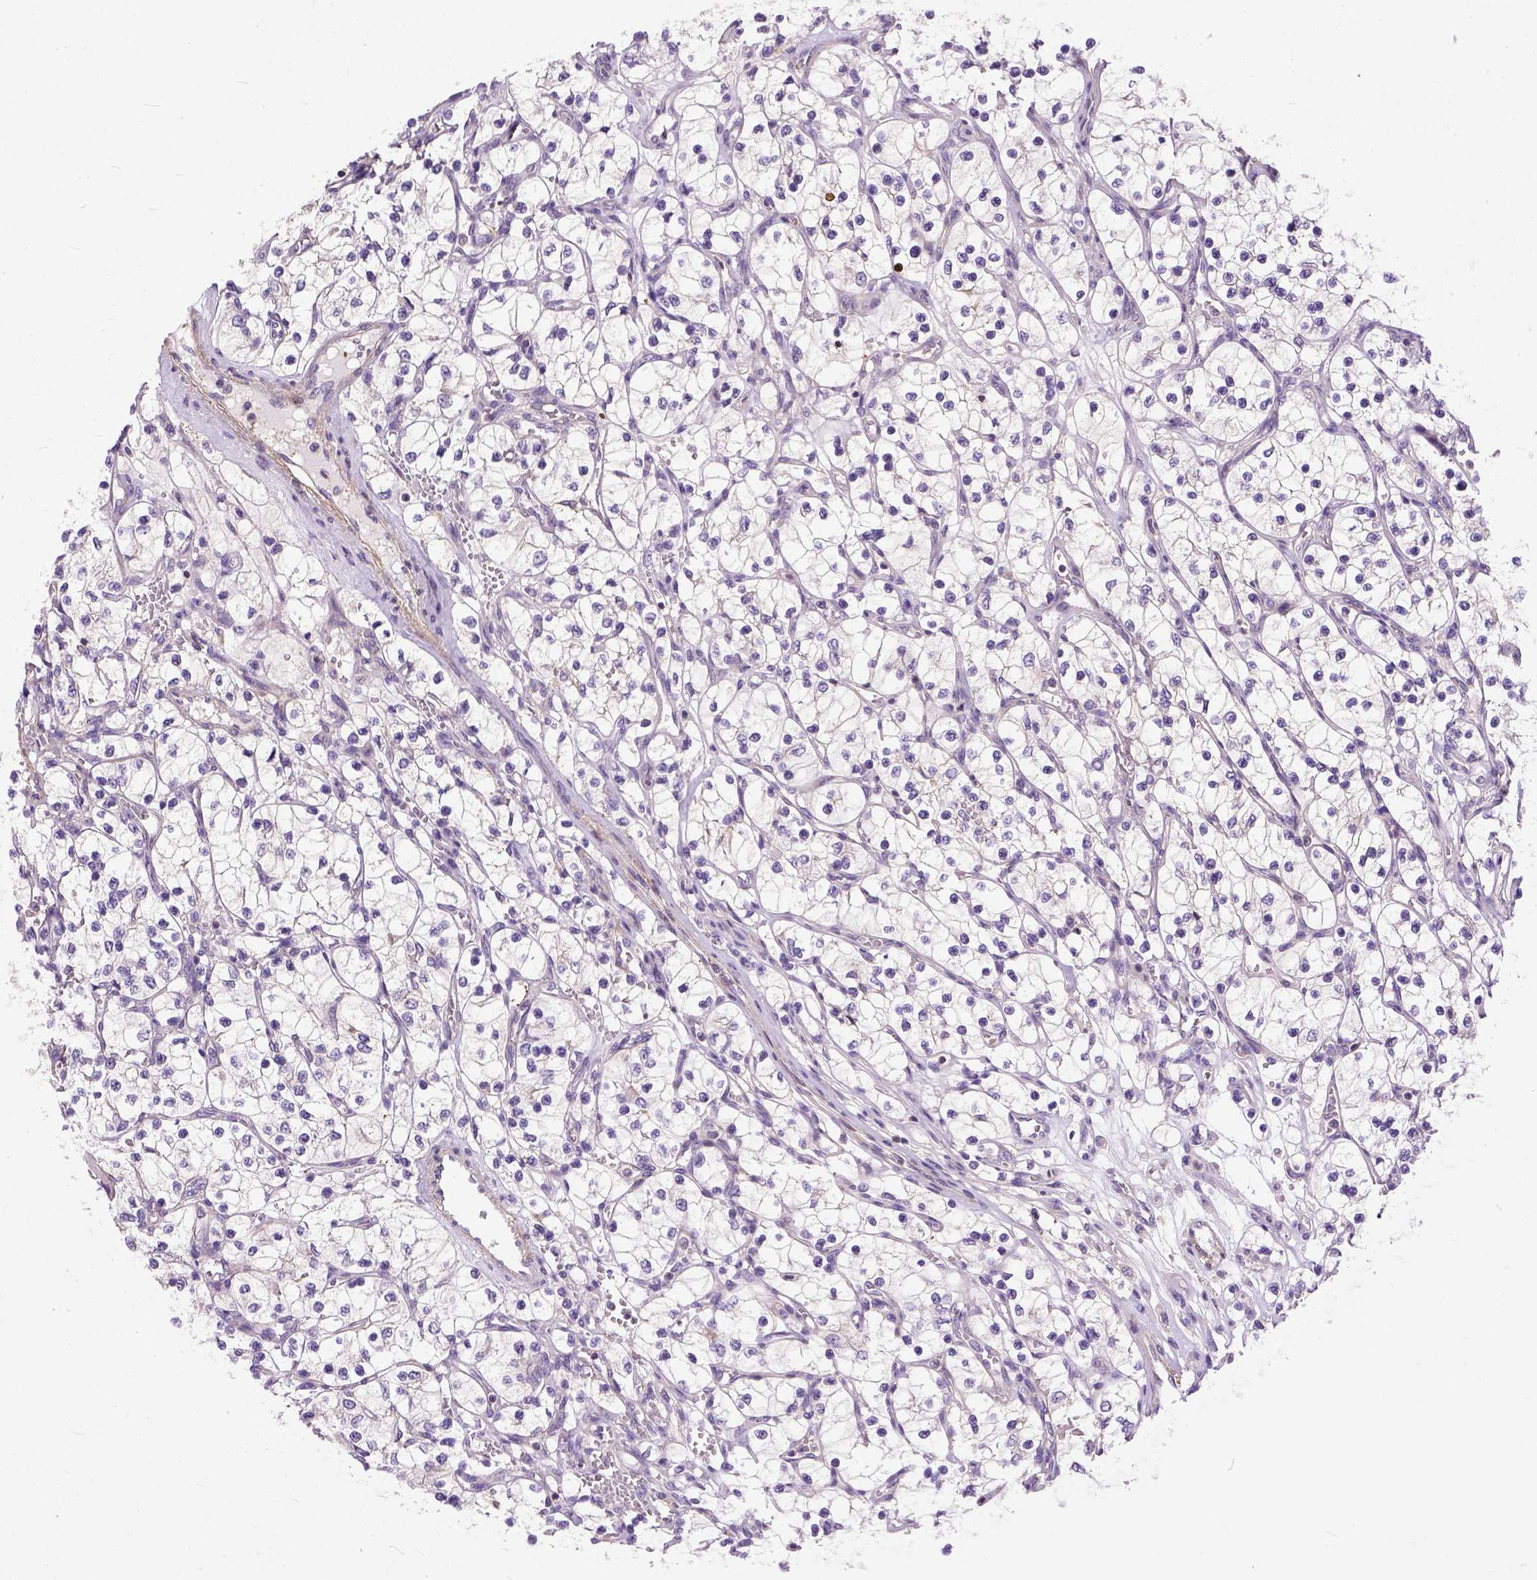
{"staining": {"intensity": "negative", "quantity": "none", "location": "none"}, "tissue": "renal cancer", "cell_type": "Tumor cells", "image_type": "cancer", "snomed": [{"axis": "morphology", "description": "Adenocarcinoma, NOS"}, {"axis": "topography", "description": "Kidney"}], "caption": "Micrograph shows no significant protein expression in tumor cells of adenocarcinoma (renal). (DAB (3,3'-diaminobenzidine) immunohistochemistry (IHC) visualized using brightfield microscopy, high magnification).", "gene": "BANF2", "patient": {"sex": "female", "age": 69}}